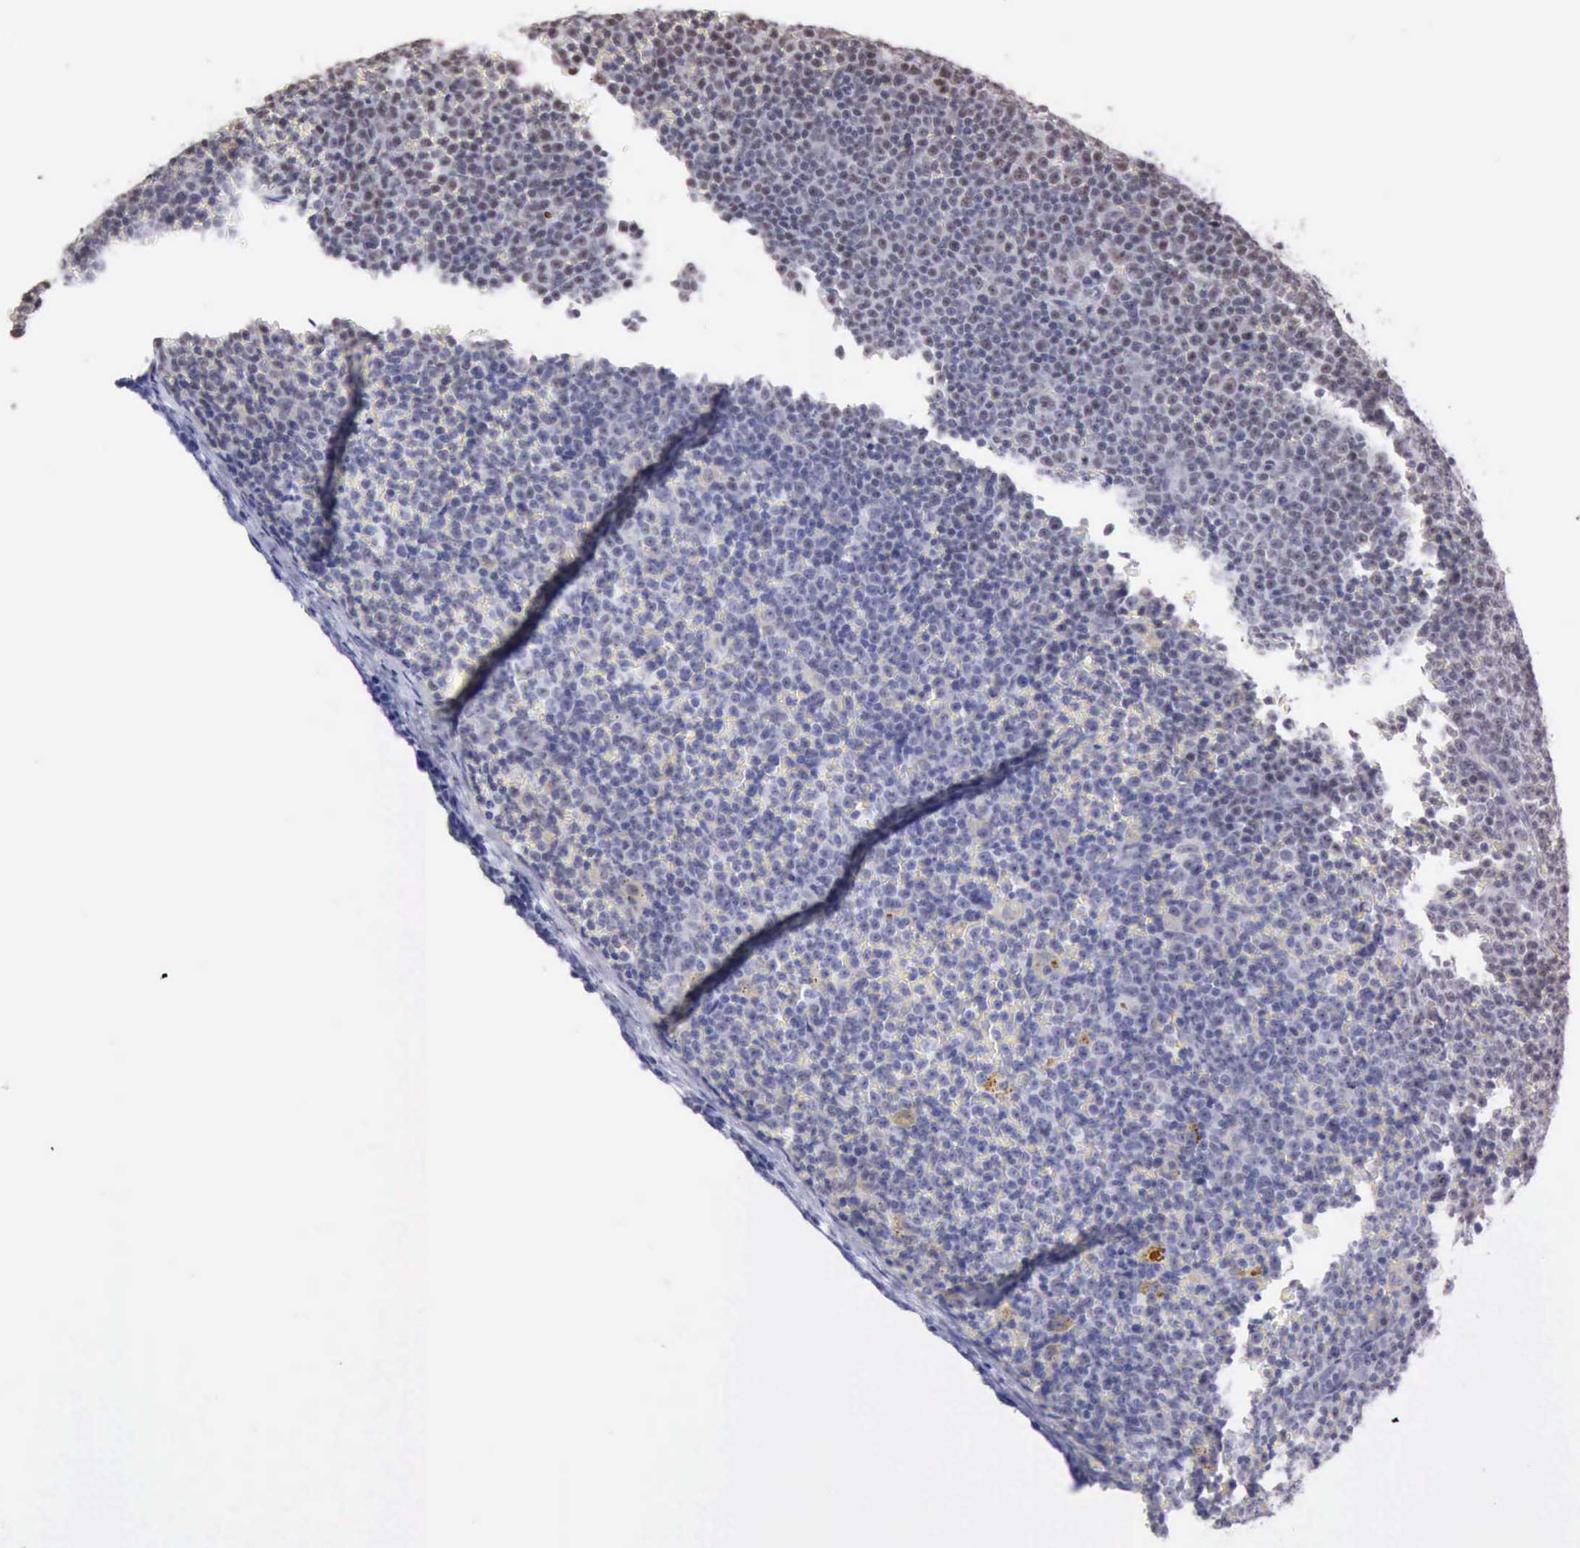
{"staining": {"intensity": "weak", "quantity": "<25%", "location": "nuclear"}, "tissue": "lymphoma", "cell_type": "Tumor cells", "image_type": "cancer", "snomed": [{"axis": "morphology", "description": "Malignant lymphoma, non-Hodgkin's type, Low grade"}, {"axis": "topography", "description": "Lymph node"}], "caption": "Immunohistochemistry image of neoplastic tissue: human lymphoma stained with DAB (3,3'-diaminobenzidine) displays no significant protein positivity in tumor cells. The staining is performed using DAB brown chromogen with nuclei counter-stained in using hematoxylin.", "gene": "TAF1", "patient": {"sex": "male", "age": 50}}